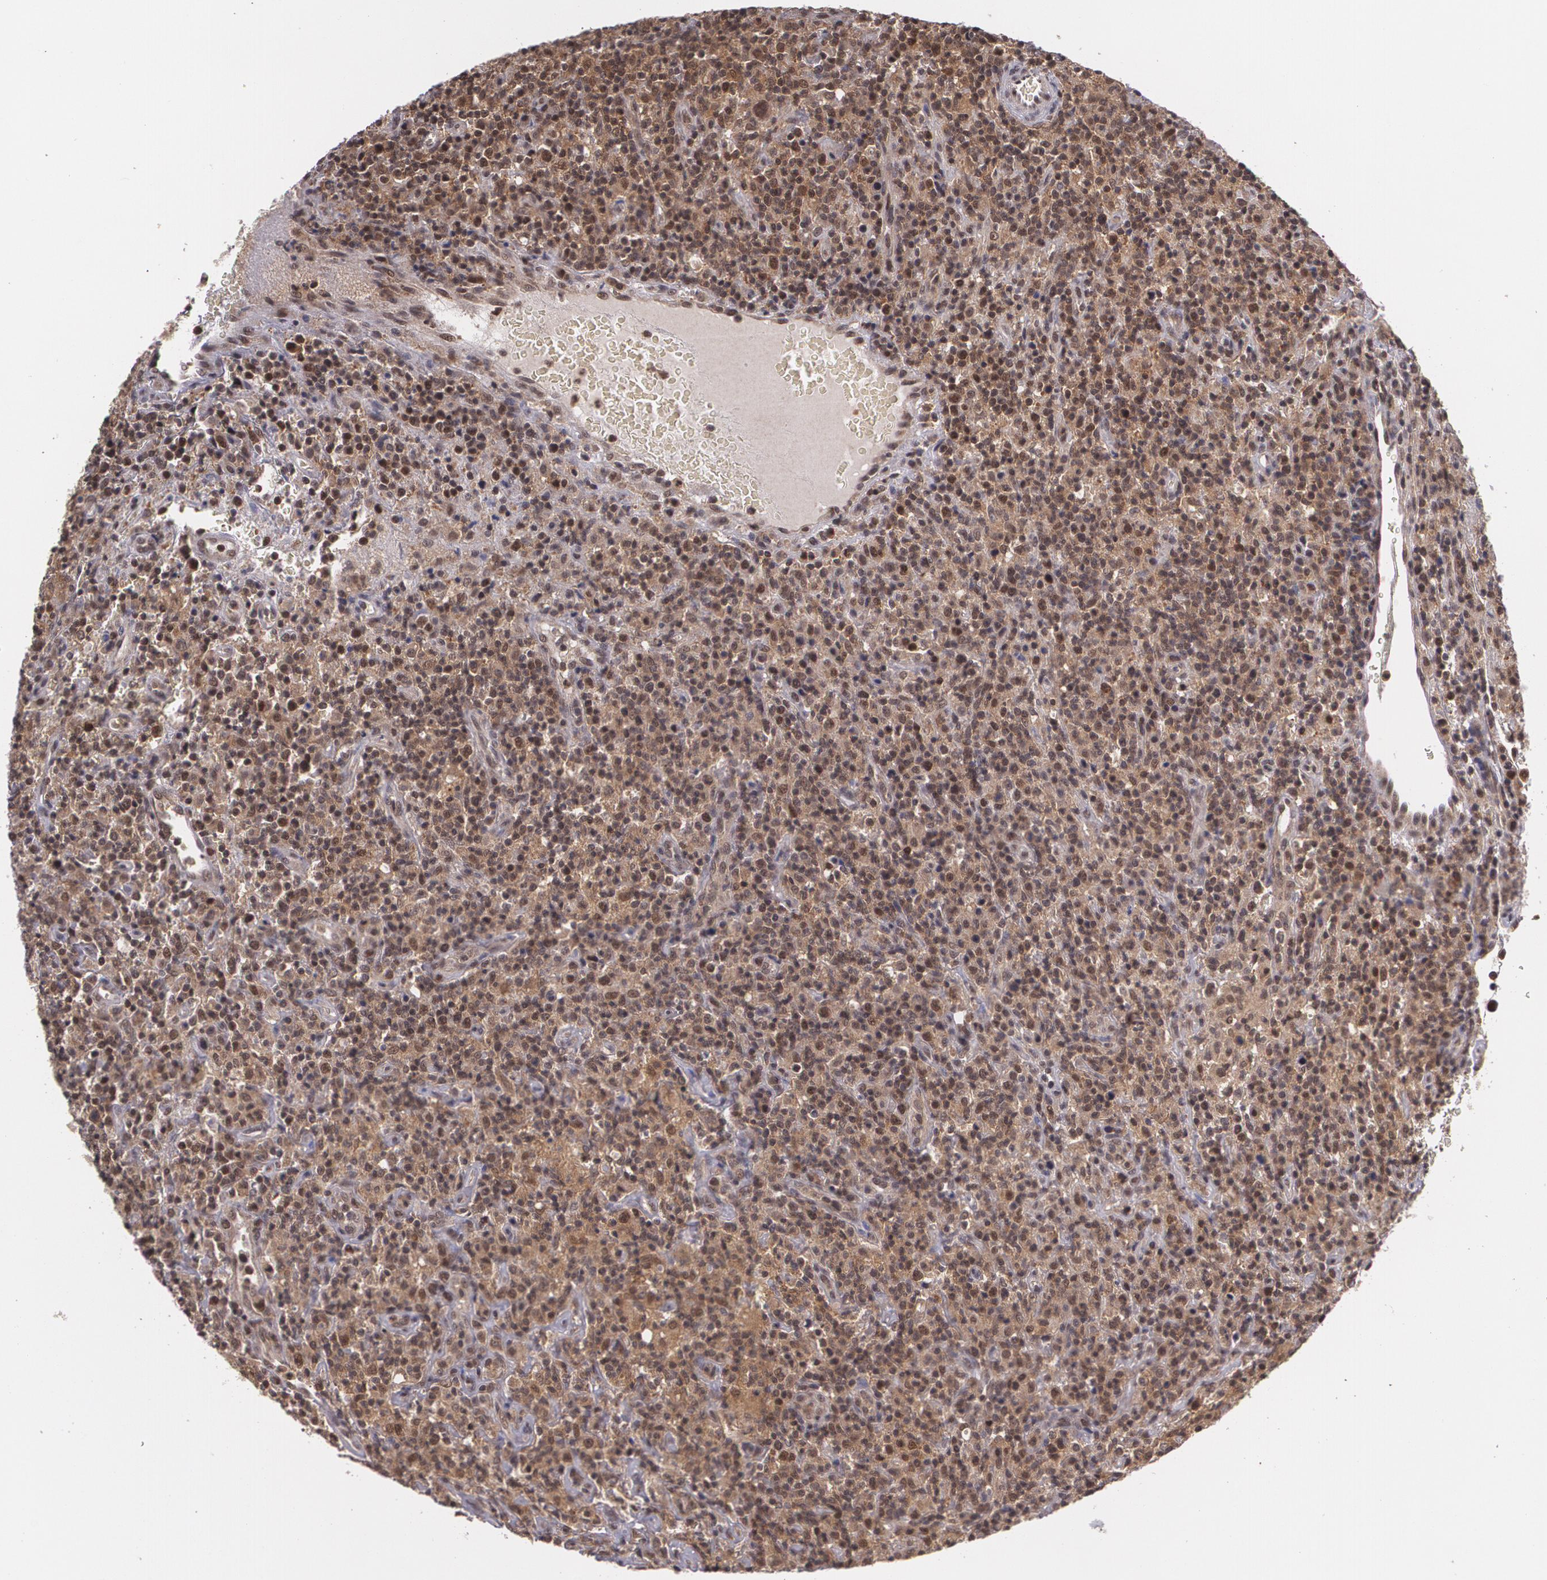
{"staining": {"intensity": "moderate", "quantity": "<25%", "location": "cytoplasmic/membranous,nuclear"}, "tissue": "lymphoma", "cell_type": "Tumor cells", "image_type": "cancer", "snomed": [{"axis": "morphology", "description": "Hodgkin's disease, NOS"}, {"axis": "topography", "description": "Lymph node"}], "caption": "There is low levels of moderate cytoplasmic/membranous and nuclear expression in tumor cells of lymphoma, as demonstrated by immunohistochemical staining (brown color).", "gene": "CUL2", "patient": {"sex": "male", "age": 65}}